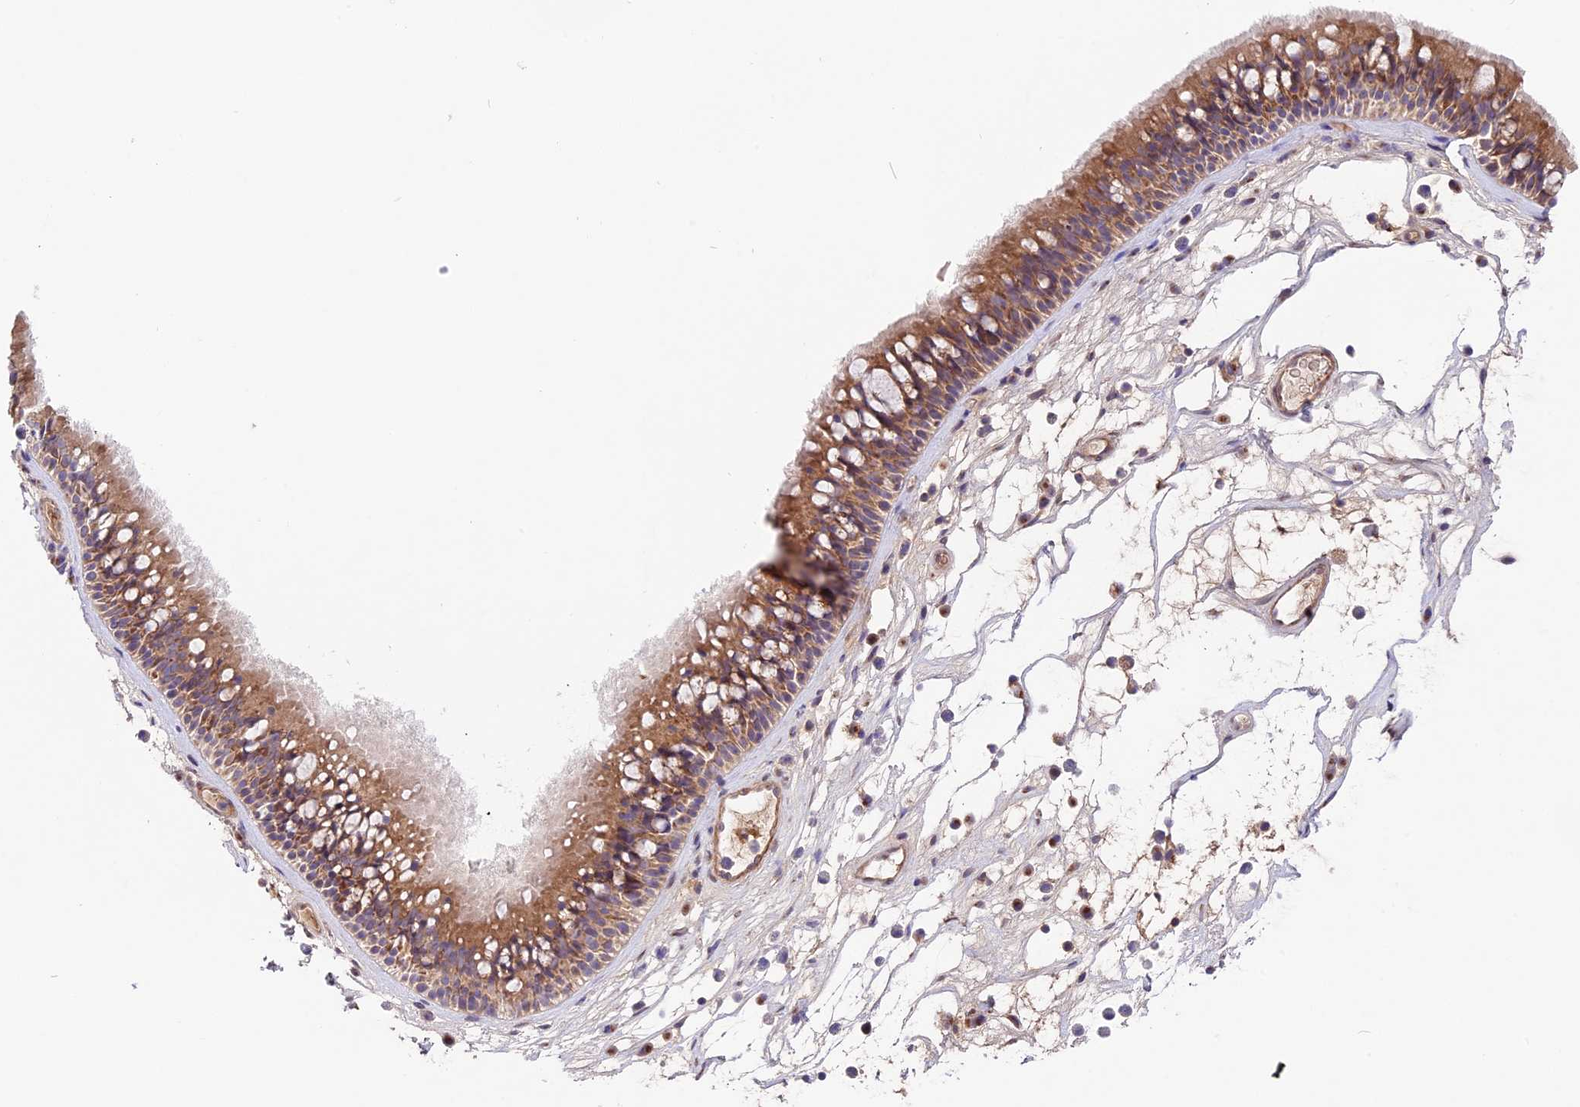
{"staining": {"intensity": "moderate", "quantity": ">75%", "location": "cytoplasmic/membranous"}, "tissue": "nasopharynx", "cell_type": "Respiratory epithelial cells", "image_type": "normal", "snomed": [{"axis": "morphology", "description": "Normal tissue, NOS"}, {"axis": "morphology", "description": "Inflammation, NOS"}, {"axis": "morphology", "description": "Malignant melanoma, Metastatic site"}, {"axis": "topography", "description": "Nasopharynx"}], "caption": "DAB (3,3'-diaminobenzidine) immunohistochemical staining of normal nasopharynx reveals moderate cytoplasmic/membranous protein expression in approximately >75% of respiratory epithelial cells.", "gene": "COG8", "patient": {"sex": "male", "age": 70}}